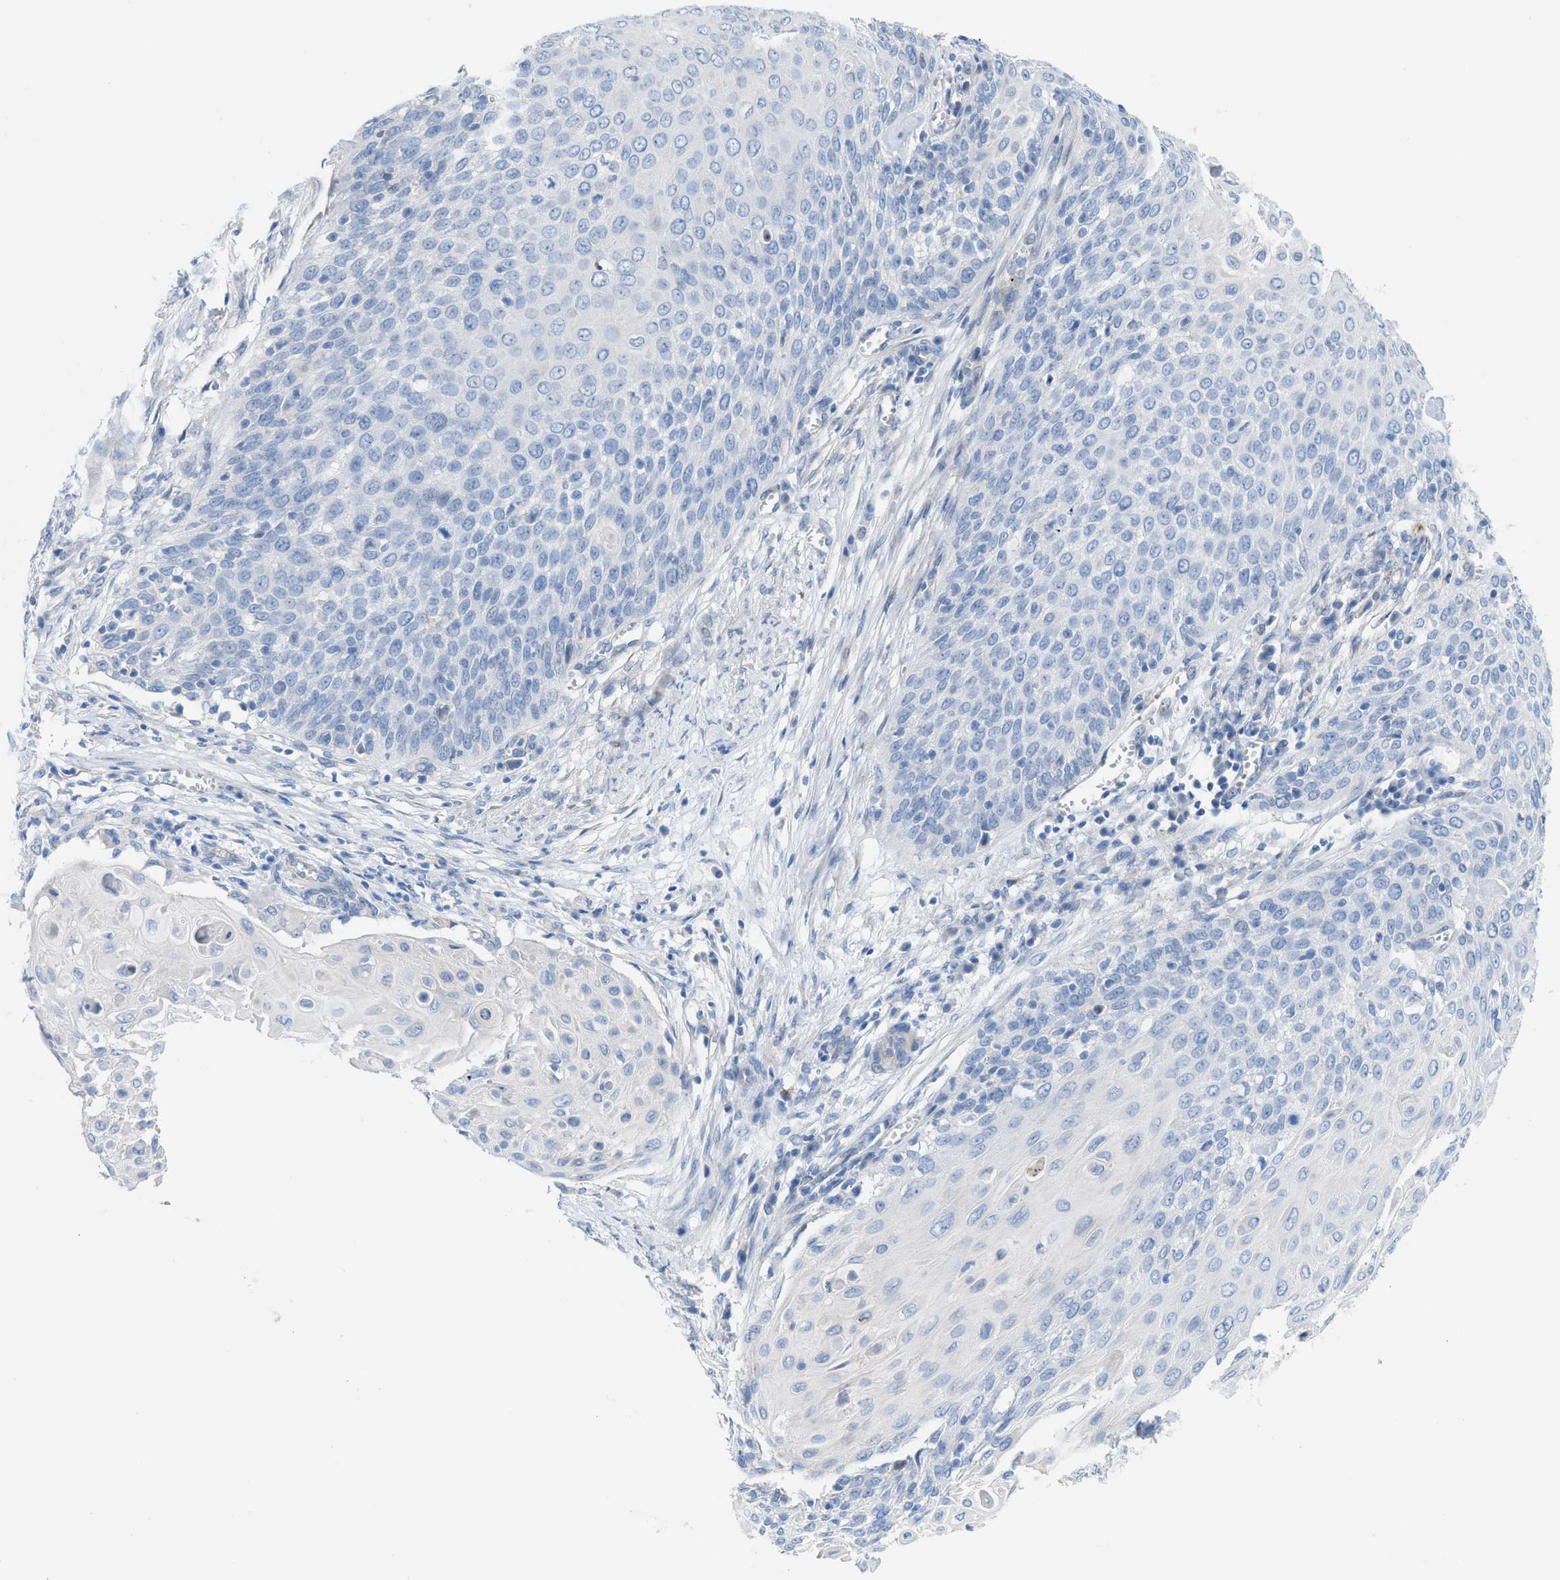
{"staining": {"intensity": "negative", "quantity": "none", "location": "none"}, "tissue": "cervical cancer", "cell_type": "Tumor cells", "image_type": "cancer", "snomed": [{"axis": "morphology", "description": "Squamous cell carcinoma, NOS"}, {"axis": "topography", "description": "Cervix"}], "caption": "Immunohistochemical staining of cervical cancer (squamous cell carcinoma) shows no significant expression in tumor cells.", "gene": "MPP3", "patient": {"sex": "female", "age": 39}}